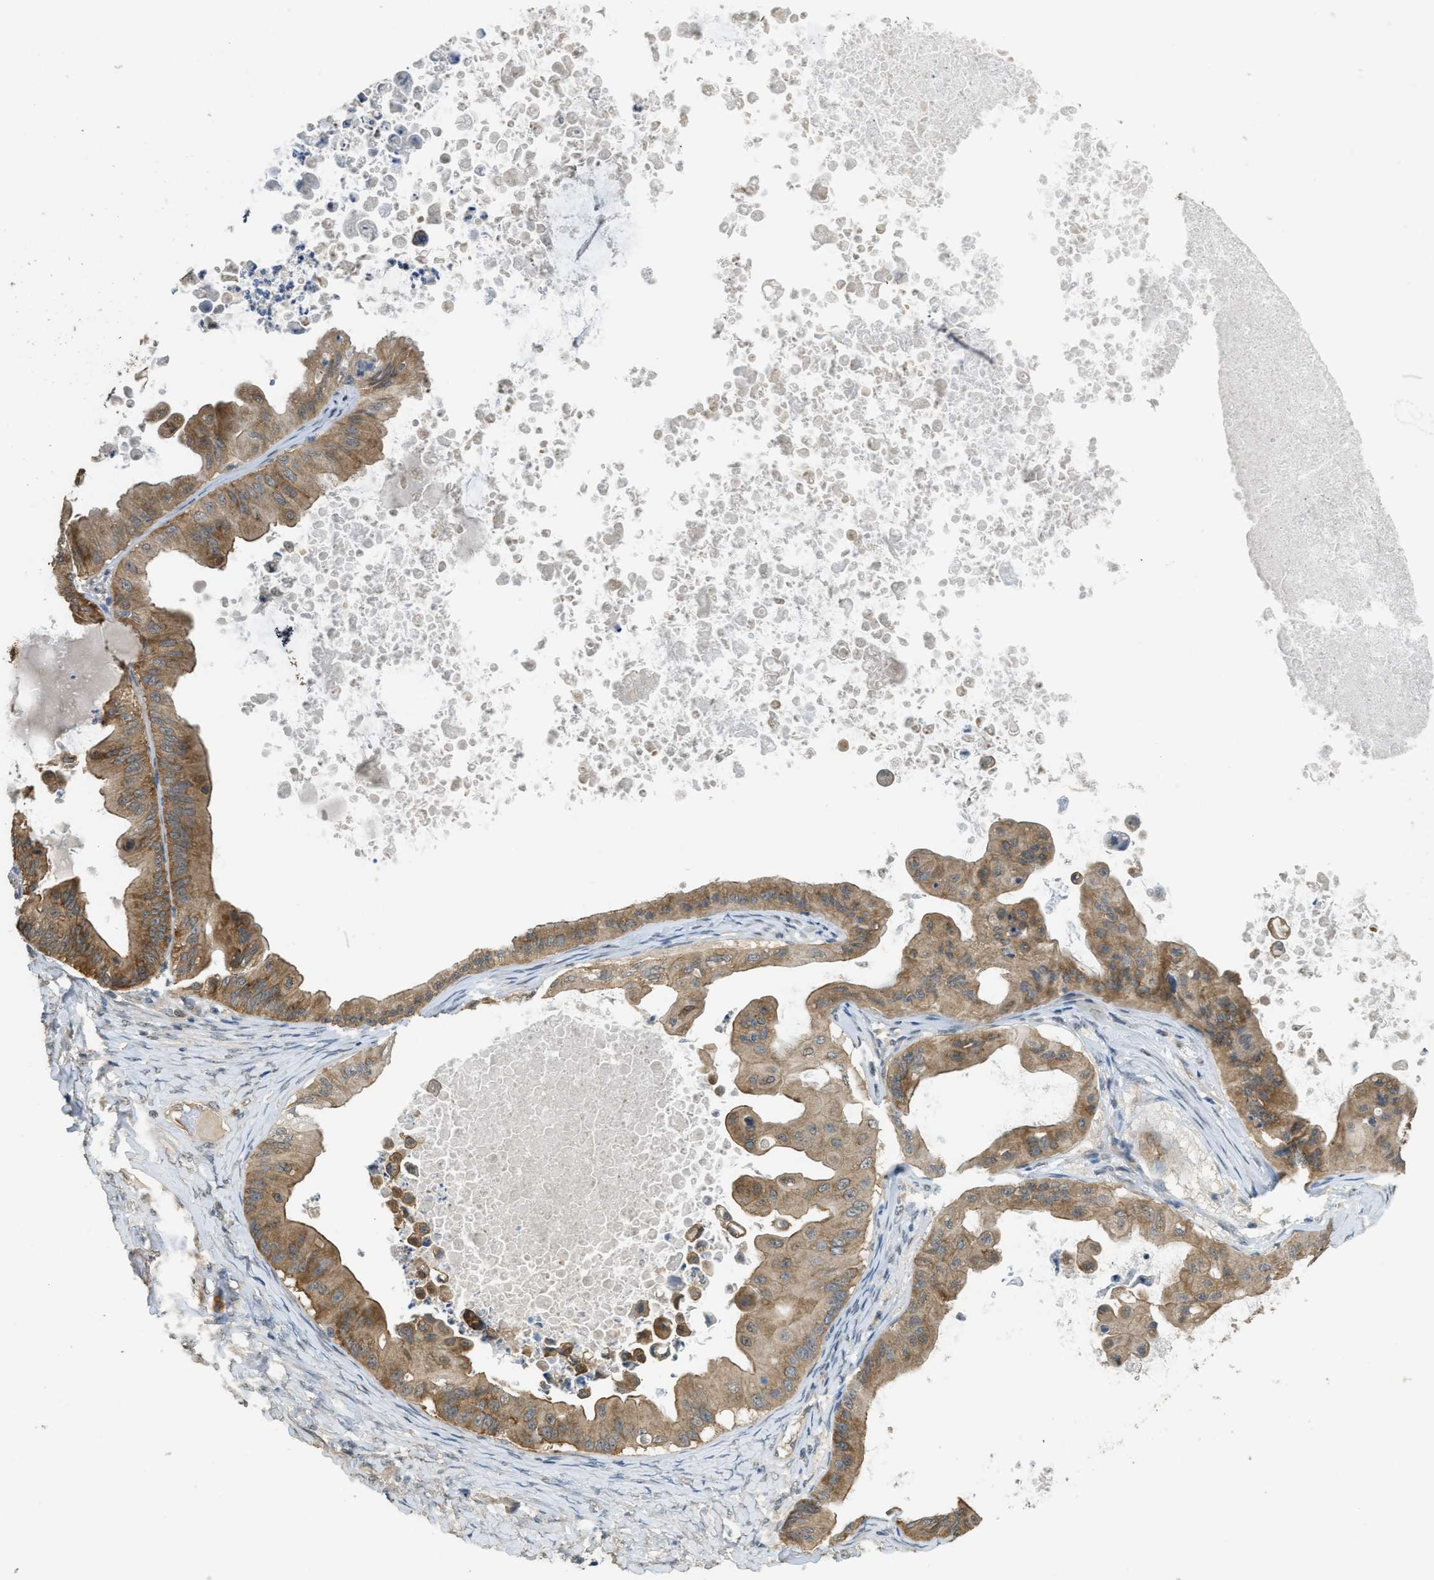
{"staining": {"intensity": "moderate", "quantity": ">75%", "location": "cytoplasmic/membranous"}, "tissue": "ovarian cancer", "cell_type": "Tumor cells", "image_type": "cancer", "snomed": [{"axis": "morphology", "description": "Cystadenocarcinoma, mucinous, NOS"}, {"axis": "topography", "description": "Ovary"}], "caption": "A medium amount of moderate cytoplasmic/membranous expression is identified in about >75% of tumor cells in ovarian cancer tissue.", "gene": "IGF2BP2", "patient": {"sex": "female", "age": 37}}